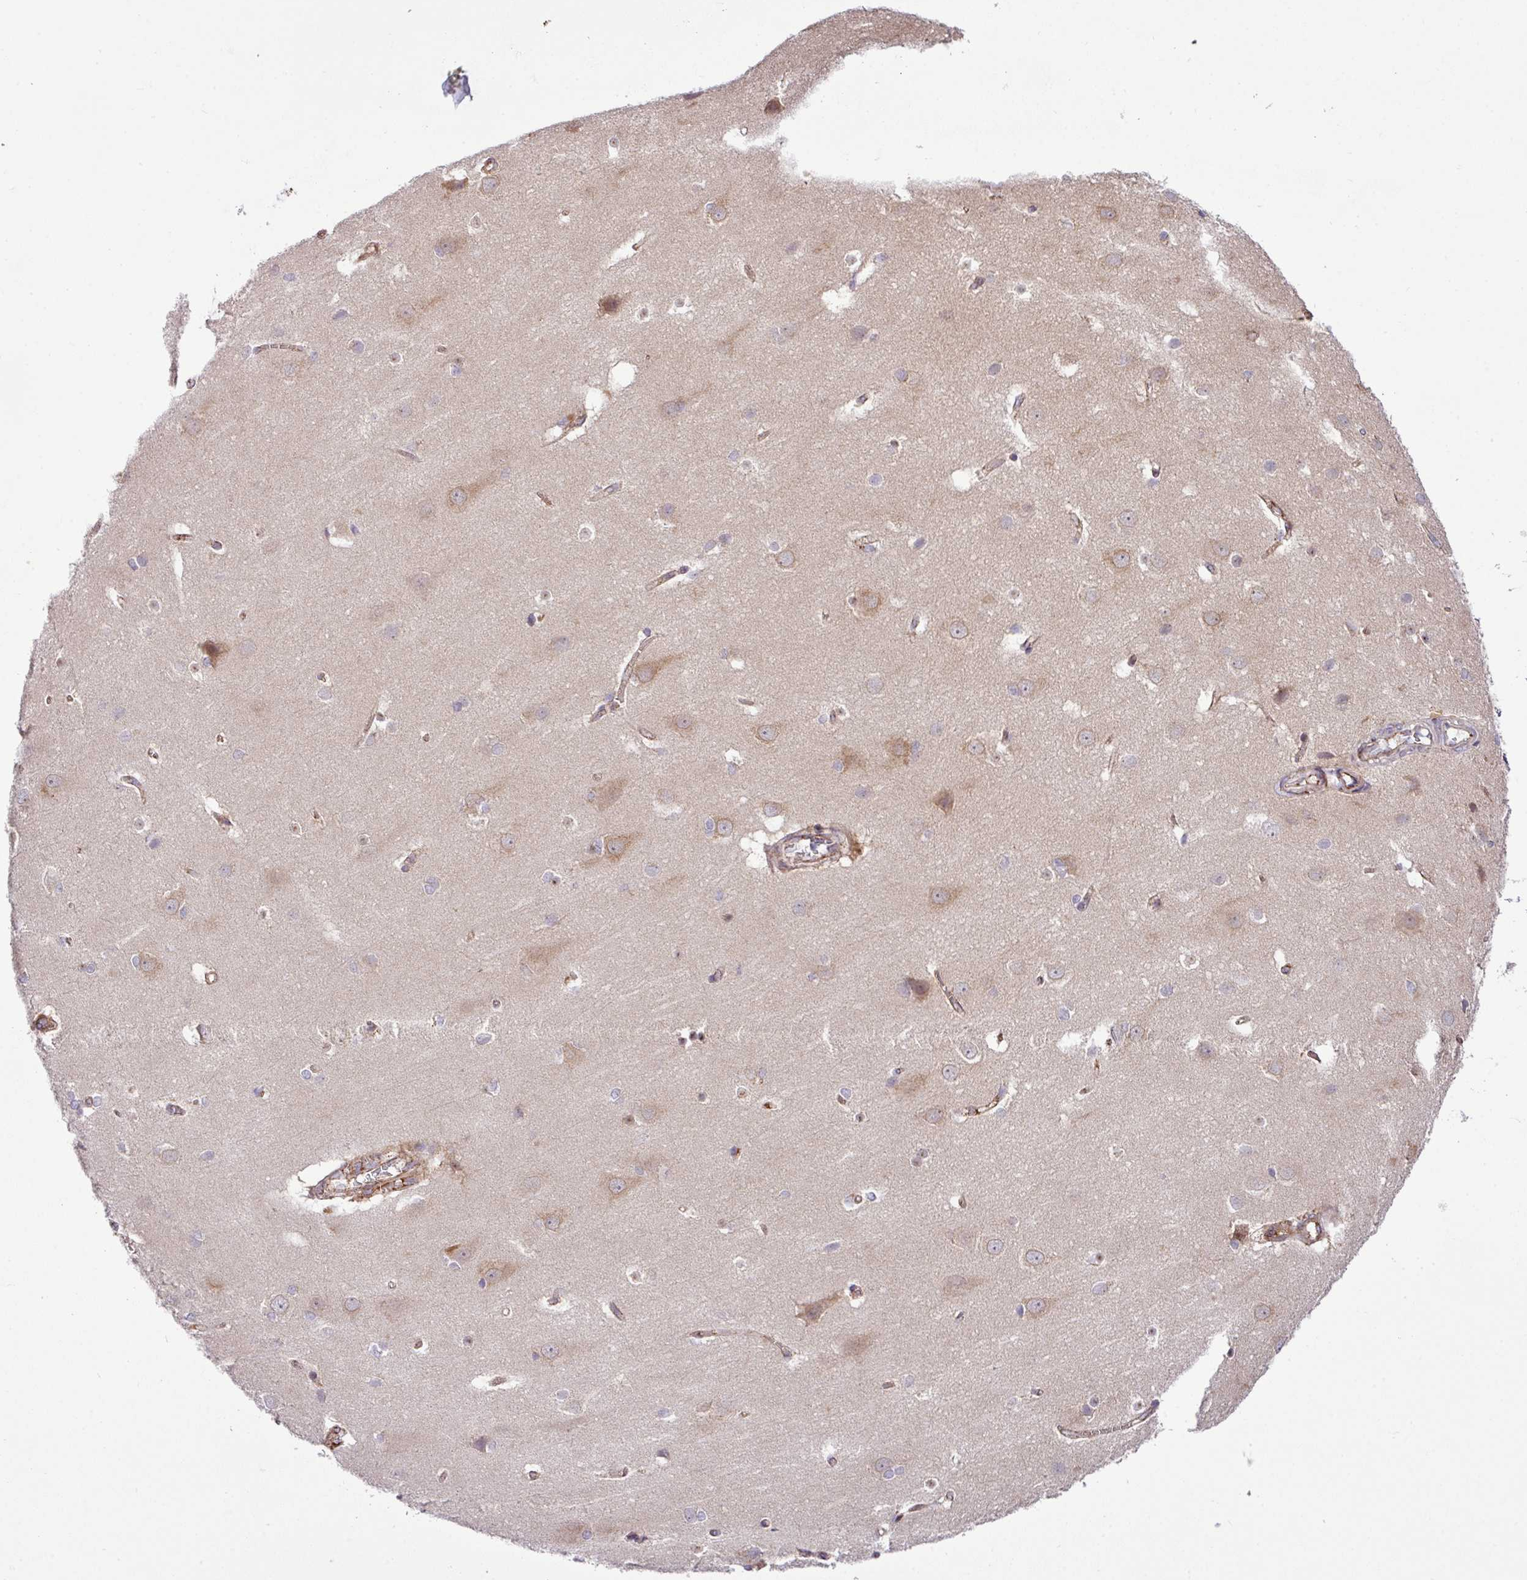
{"staining": {"intensity": "moderate", "quantity": ">75%", "location": "cytoplasmic/membranous"}, "tissue": "cerebral cortex", "cell_type": "Endothelial cells", "image_type": "normal", "snomed": [{"axis": "morphology", "description": "Normal tissue, NOS"}, {"axis": "topography", "description": "Cerebral cortex"}], "caption": "IHC of unremarkable human cerebral cortex shows medium levels of moderate cytoplasmic/membranous expression in about >75% of endothelial cells. (brown staining indicates protein expression, while blue staining denotes nuclei).", "gene": "ZNF569", "patient": {"sex": "male", "age": 37}}